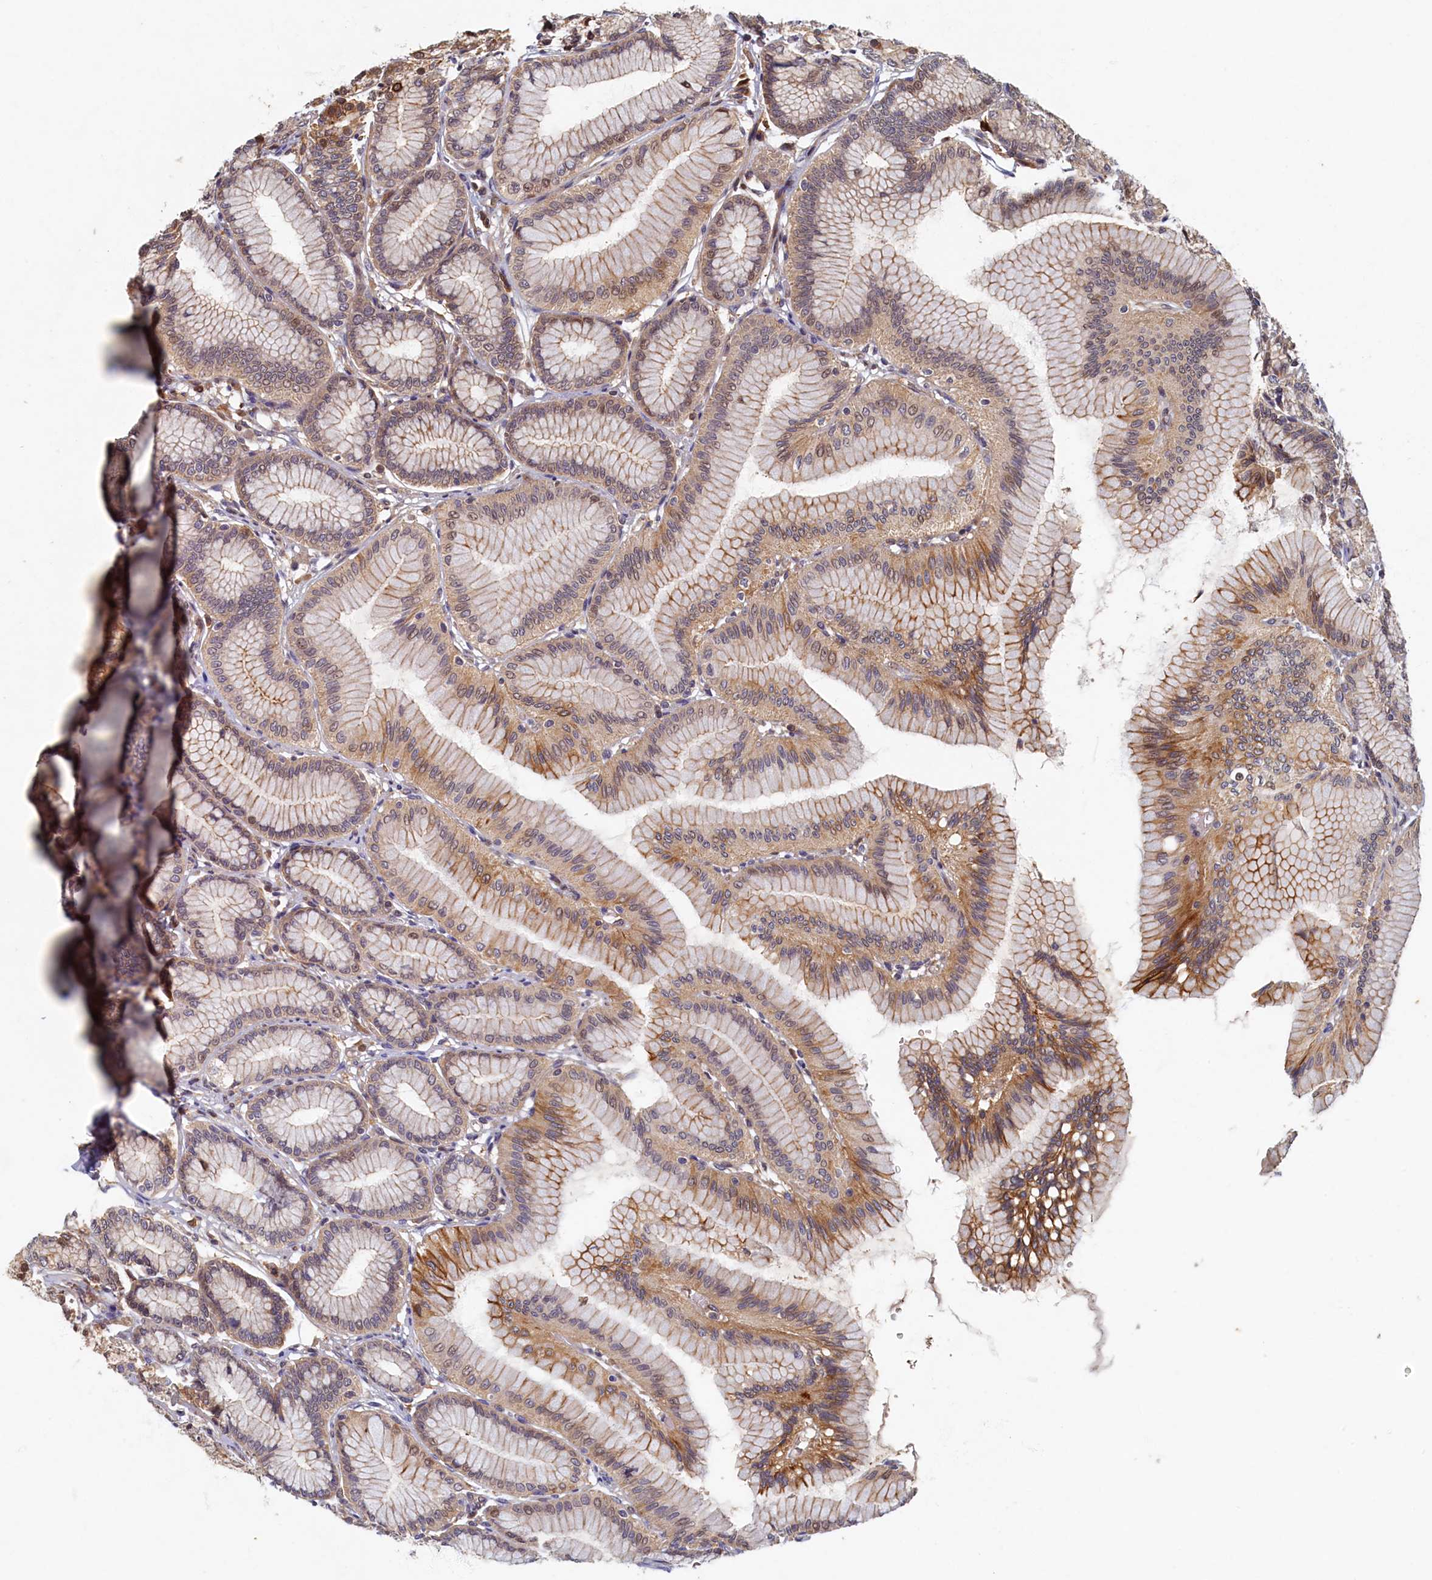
{"staining": {"intensity": "moderate", "quantity": "25%-75%", "location": "cytoplasmic/membranous,nuclear"}, "tissue": "stomach", "cell_type": "Glandular cells", "image_type": "normal", "snomed": [{"axis": "morphology", "description": "Normal tissue, NOS"}, {"axis": "morphology", "description": "Adenocarcinoma, NOS"}, {"axis": "morphology", "description": "Adenocarcinoma, High grade"}, {"axis": "topography", "description": "Stomach, upper"}, {"axis": "topography", "description": "Stomach"}], "caption": "Immunohistochemistry (IHC) of normal human stomach exhibits medium levels of moderate cytoplasmic/membranous,nuclear staining in about 25%-75% of glandular cells. (Stains: DAB in brown, nuclei in blue, Microscopy: brightfield microscopy at high magnification).", "gene": "LCMT2", "patient": {"sex": "female", "age": 65}}